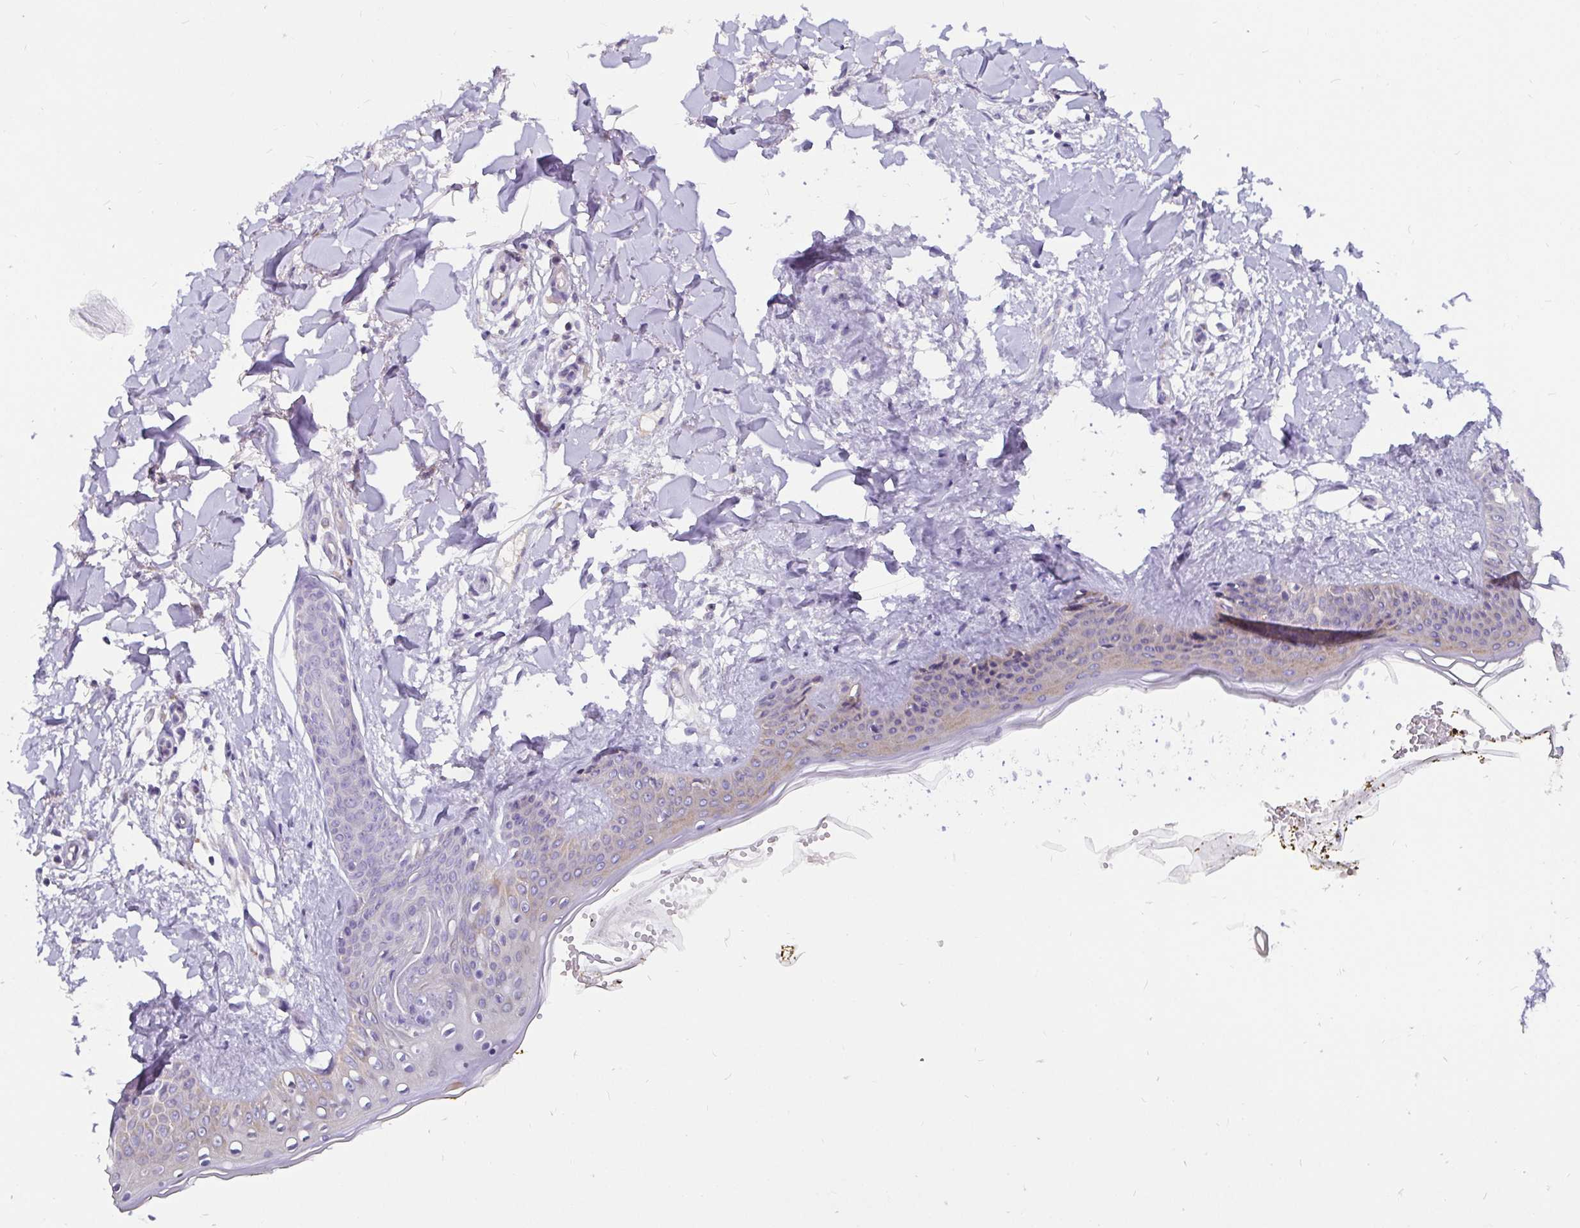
{"staining": {"intensity": "negative", "quantity": "none", "location": "none"}, "tissue": "skin", "cell_type": "Fibroblasts", "image_type": "normal", "snomed": [{"axis": "morphology", "description": "Normal tissue, NOS"}, {"axis": "topography", "description": "Skin"}], "caption": "Protein analysis of benign skin shows no significant positivity in fibroblasts. (Brightfield microscopy of DAB (3,3'-diaminobenzidine) immunohistochemistry (IHC) at high magnification).", "gene": "ADAMTS6", "patient": {"sex": "female", "age": 34}}